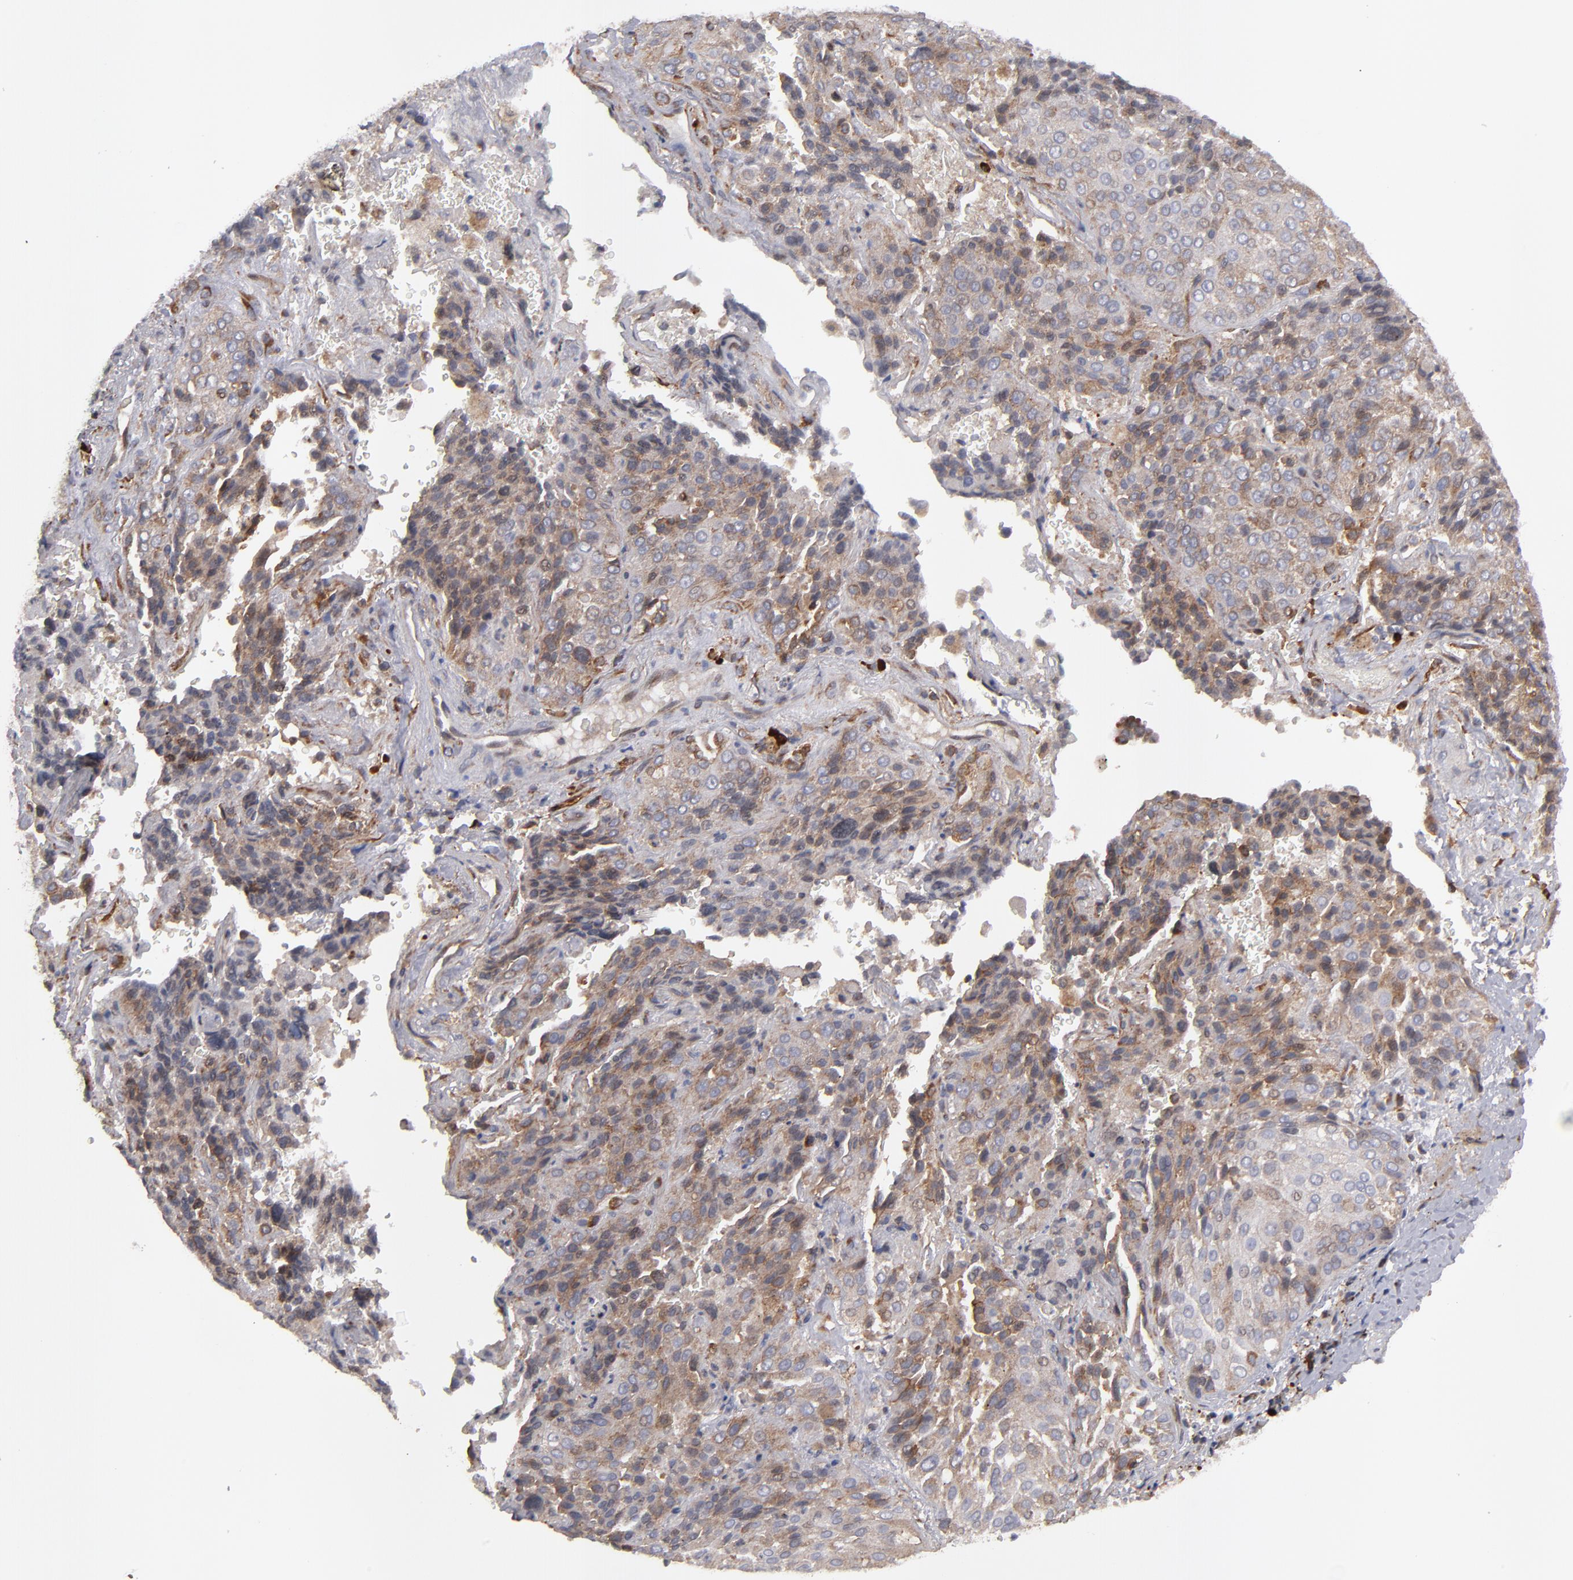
{"staining": {"intensity": "weak", "quantity": "25%-75%", "location": "cytoplasmic/membranous"}, "tissue": "lung cancer", "cell_type": "Tumor cells", "image_type": "cancer", "snomed": [{"axis": "morphology", "description": "Squamous cell carcinoma, NOS"}, {"axis": "topography", "description": "Lung"}], "caption": "Immunohistochemical staining of squamous cell carcinoma (lung) exhibits low levels of weak cytoplasmic/membranous staining in approximately 25%-75% of tumor cells. (DAB = brown stain, brightfield microscopy at high magnification).", "gene": "SND1", "patient": {"sex": "male", "age": 54}}